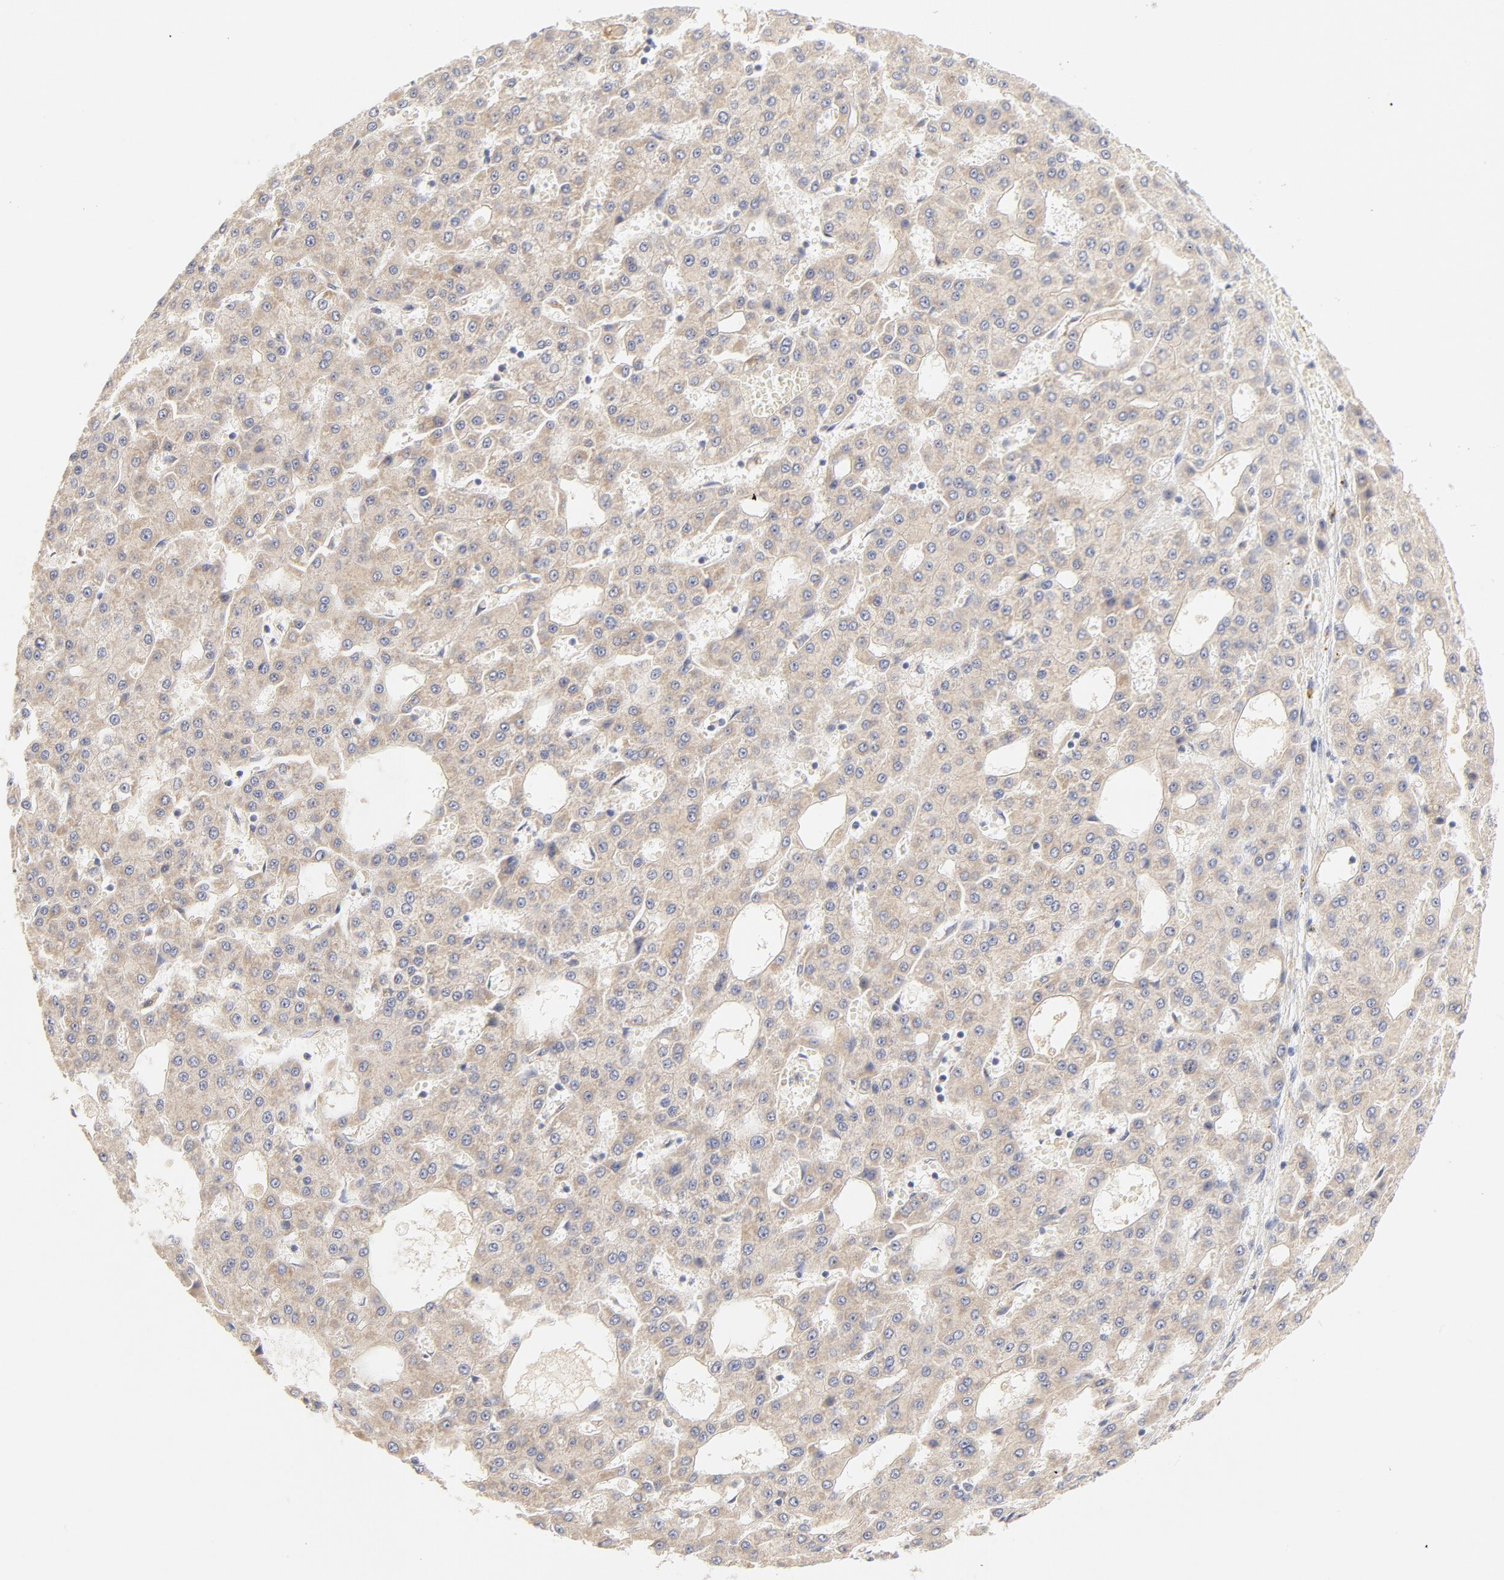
{"staining": {"intensity": "weak", "quantity": ">75%", "location": "cytoplasmic/membranous"}, "tissue": "liver cancer", "cell_type": "Tumor cells", "image_type": "cancer", "snomed": [{"axis": "morphology", "description": "Carcinoma, Hepatocellular, NOS"}, {"axis": "topography", "description": "Liver"}], "caption": "There is low levels of weak cytoplasmic/membranous expression in tumor cells of hepatocellular carcinoma (liver), as demonstrated by immunohistochemical staining (brown color).", "gene": "MTERF2", "patient": {"sex": "male", "age": 47}}